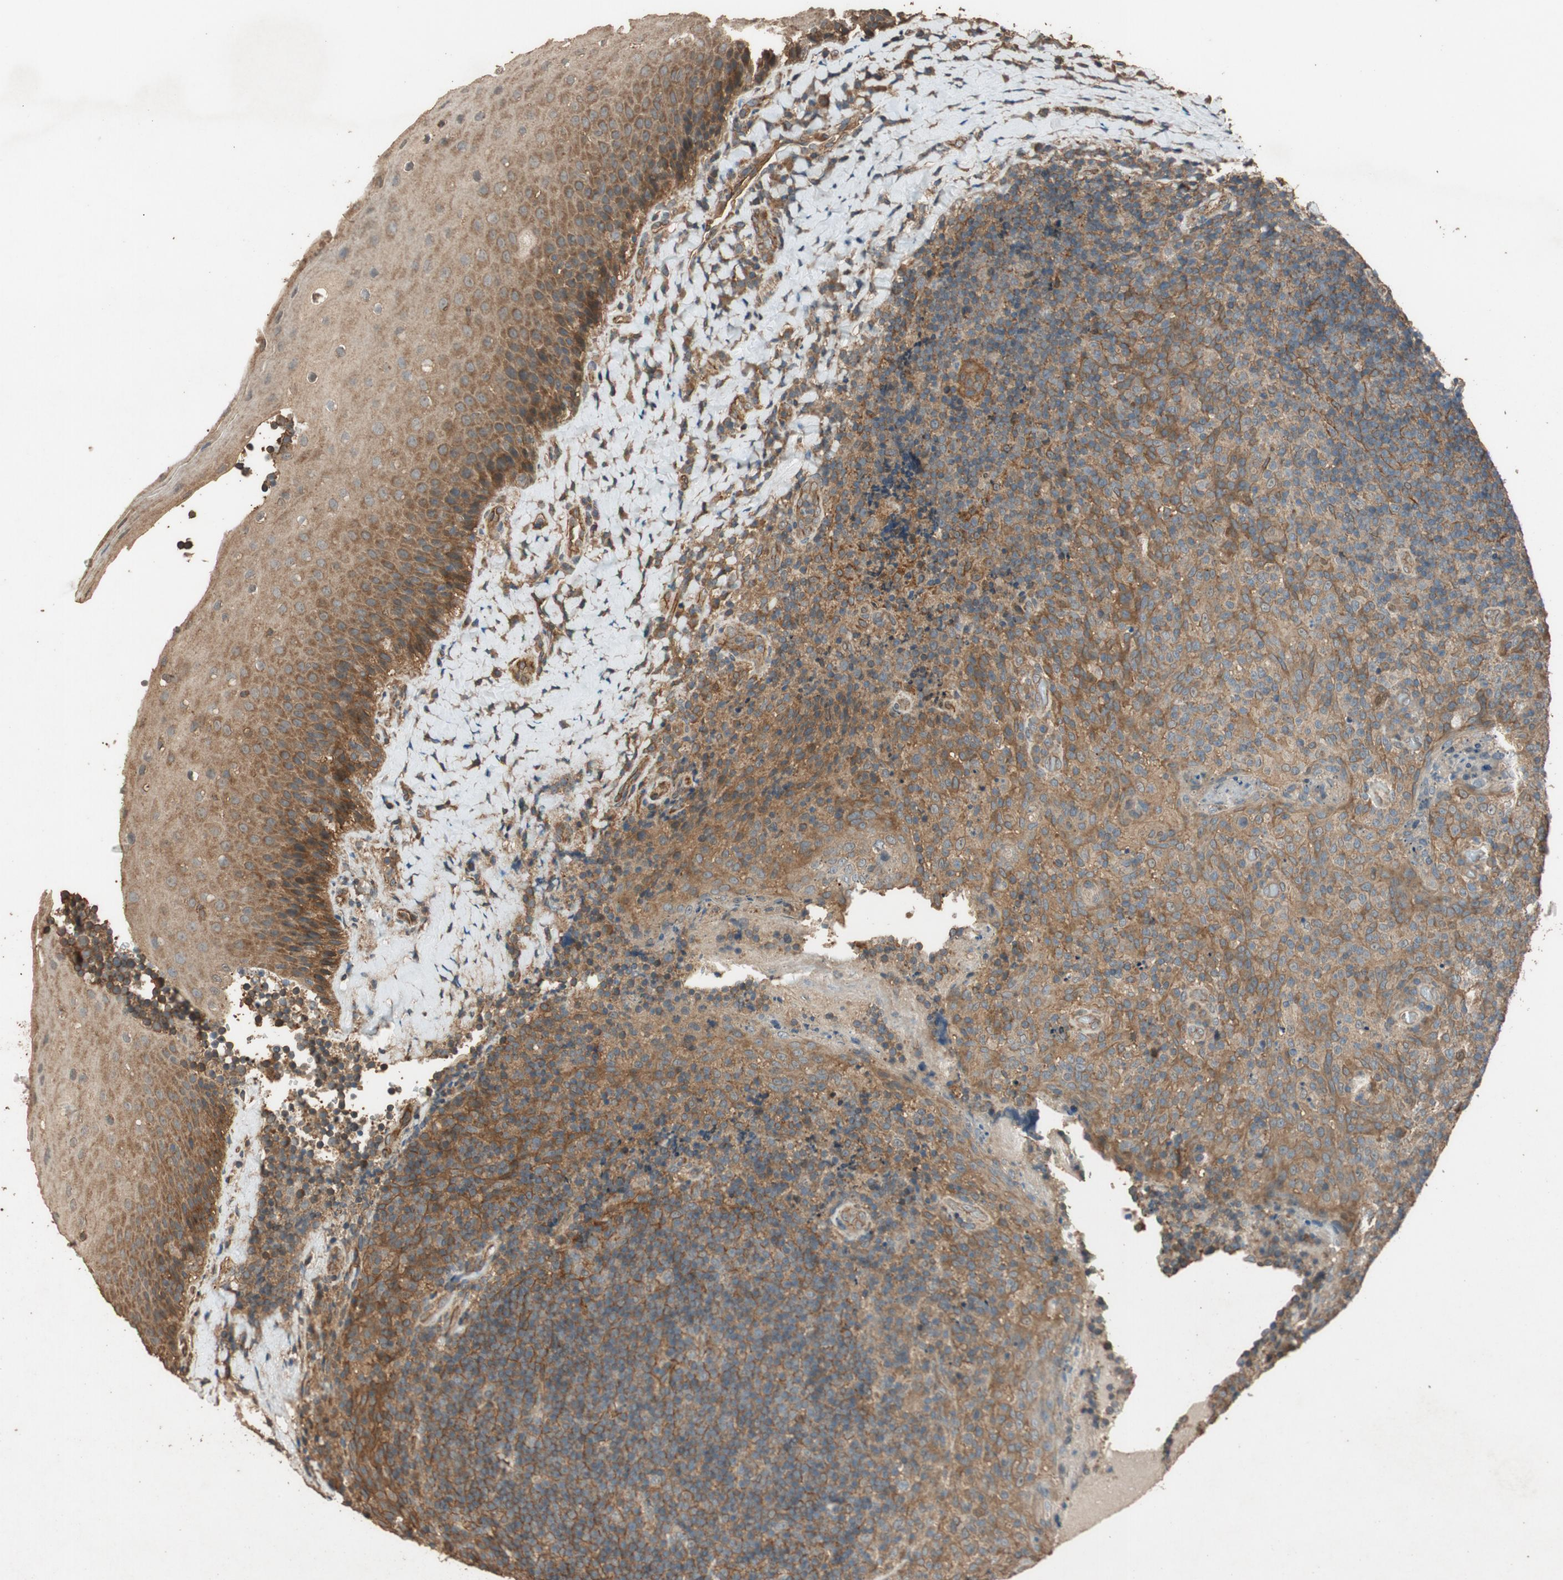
{"staining": {"intensity": "moderate", "quantity": ">75%", "location": "cytoplasmic/membranous"}, "tissue": "tonsil", "cell_type": "Germinal center cells", "image_type": "normal", "snomed": [{"axis": "morphology", "description": "Normal tissue, NOS"}, {"axis": "topography", "description": "Tonsil"}], "caption": "Germinal center cells demonstrate moderate cytoplasmic/membranous expression in about >75% of cells in benign tonsil.", "gene": "MST1R", "patient": {"sex": "male", "age": 17}}